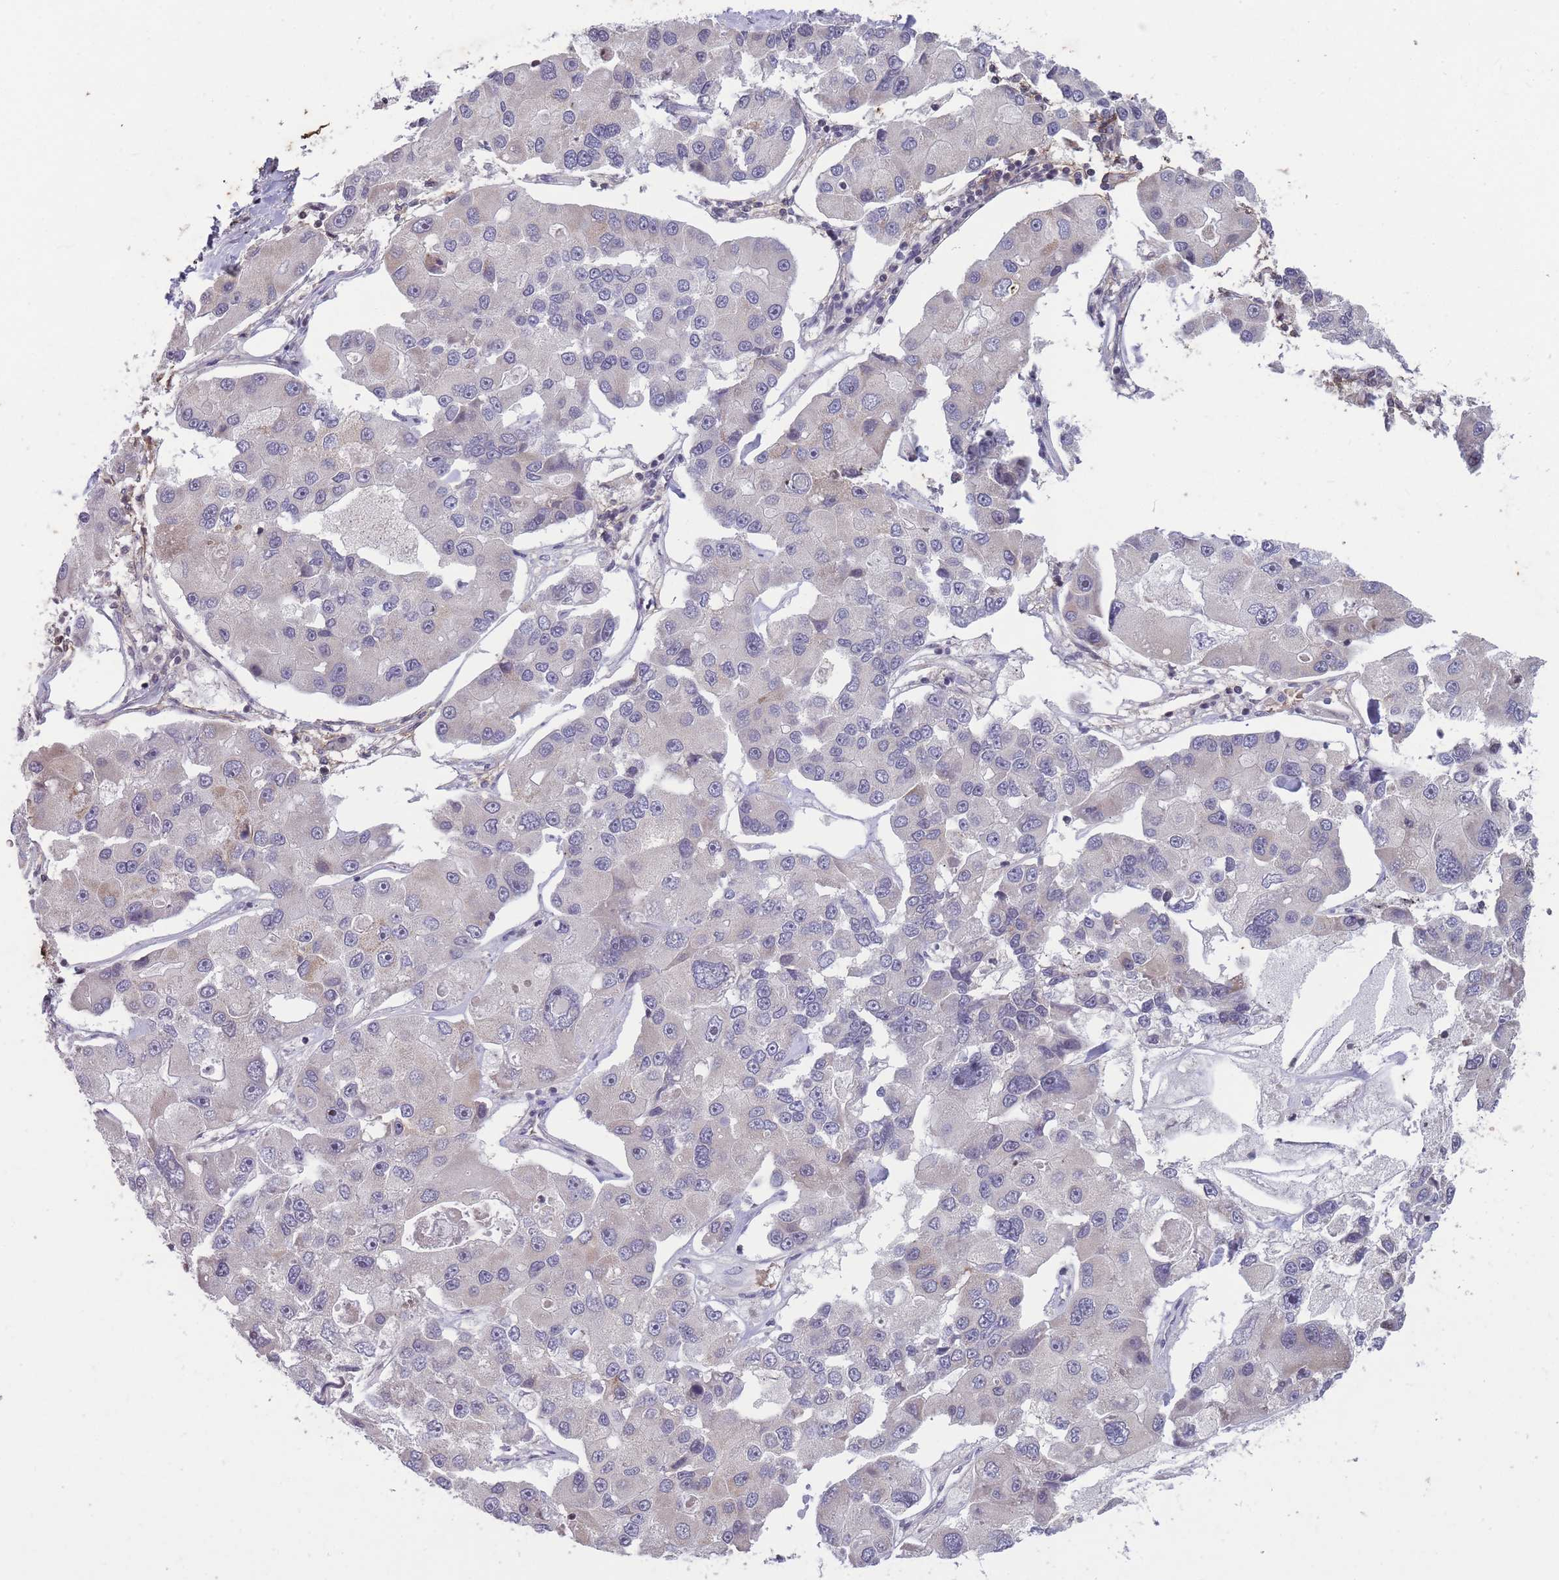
{"staining": {"intensity": "negative", "quantity": "none", "location": "none"}, "tissue": "lung cancer", "cell_type": "Tumor cells", "image_type": "cancer", "snomed": [{"axis": "morphology", "description": "Adenocarcinoma, NOS"}, {"axis": "topography", "description": "Lung"}], "caption": "Tumor cells show no significant protein staining in lung adenocarcinoma. The staining was performed using DAB to visualize the protein expression in brown, while the nuclei were stained in blue with hematoxylin (Magnification: 20x).", "gene": "GGT5", "patient": {"sex": "female", "age": 54}}